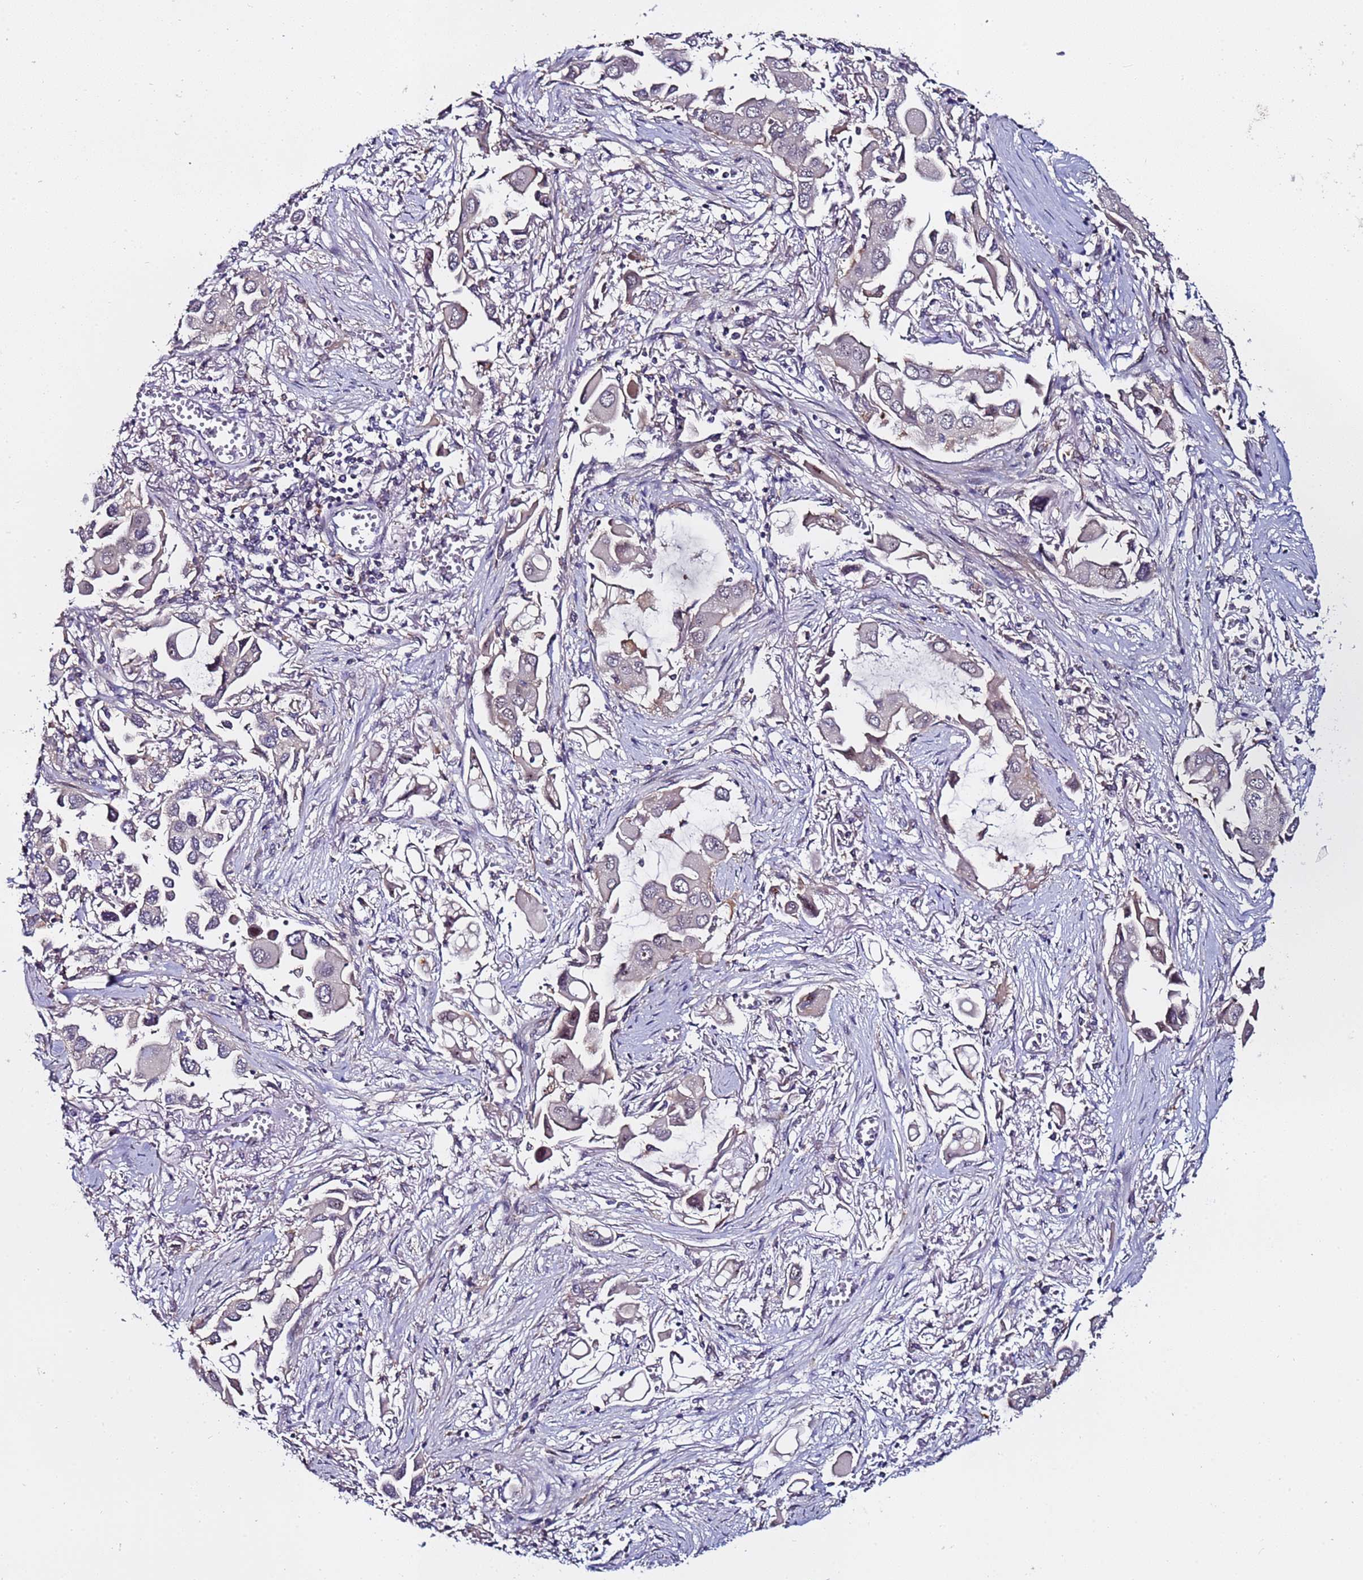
{"staining": {"intensity": "negative", "quantity": "none", "location": "none"}, "tissue": "lung cancer", "cell_type": "Tumor cells", "image_type": "cancer", "snomed": [{"axis": "morphology", "description": "Adenocarcinoma, NOS"}, {"axis": "topography", "description": "Lung"}], "caption": "High power microscopy micrograph of an immunohistochemistry photomicrograph of lung adenocarcinoma, revealing no significant positivity in tumor cells.", "gene": "KRI1", "patient": {"sex": "female", "age": 76}}